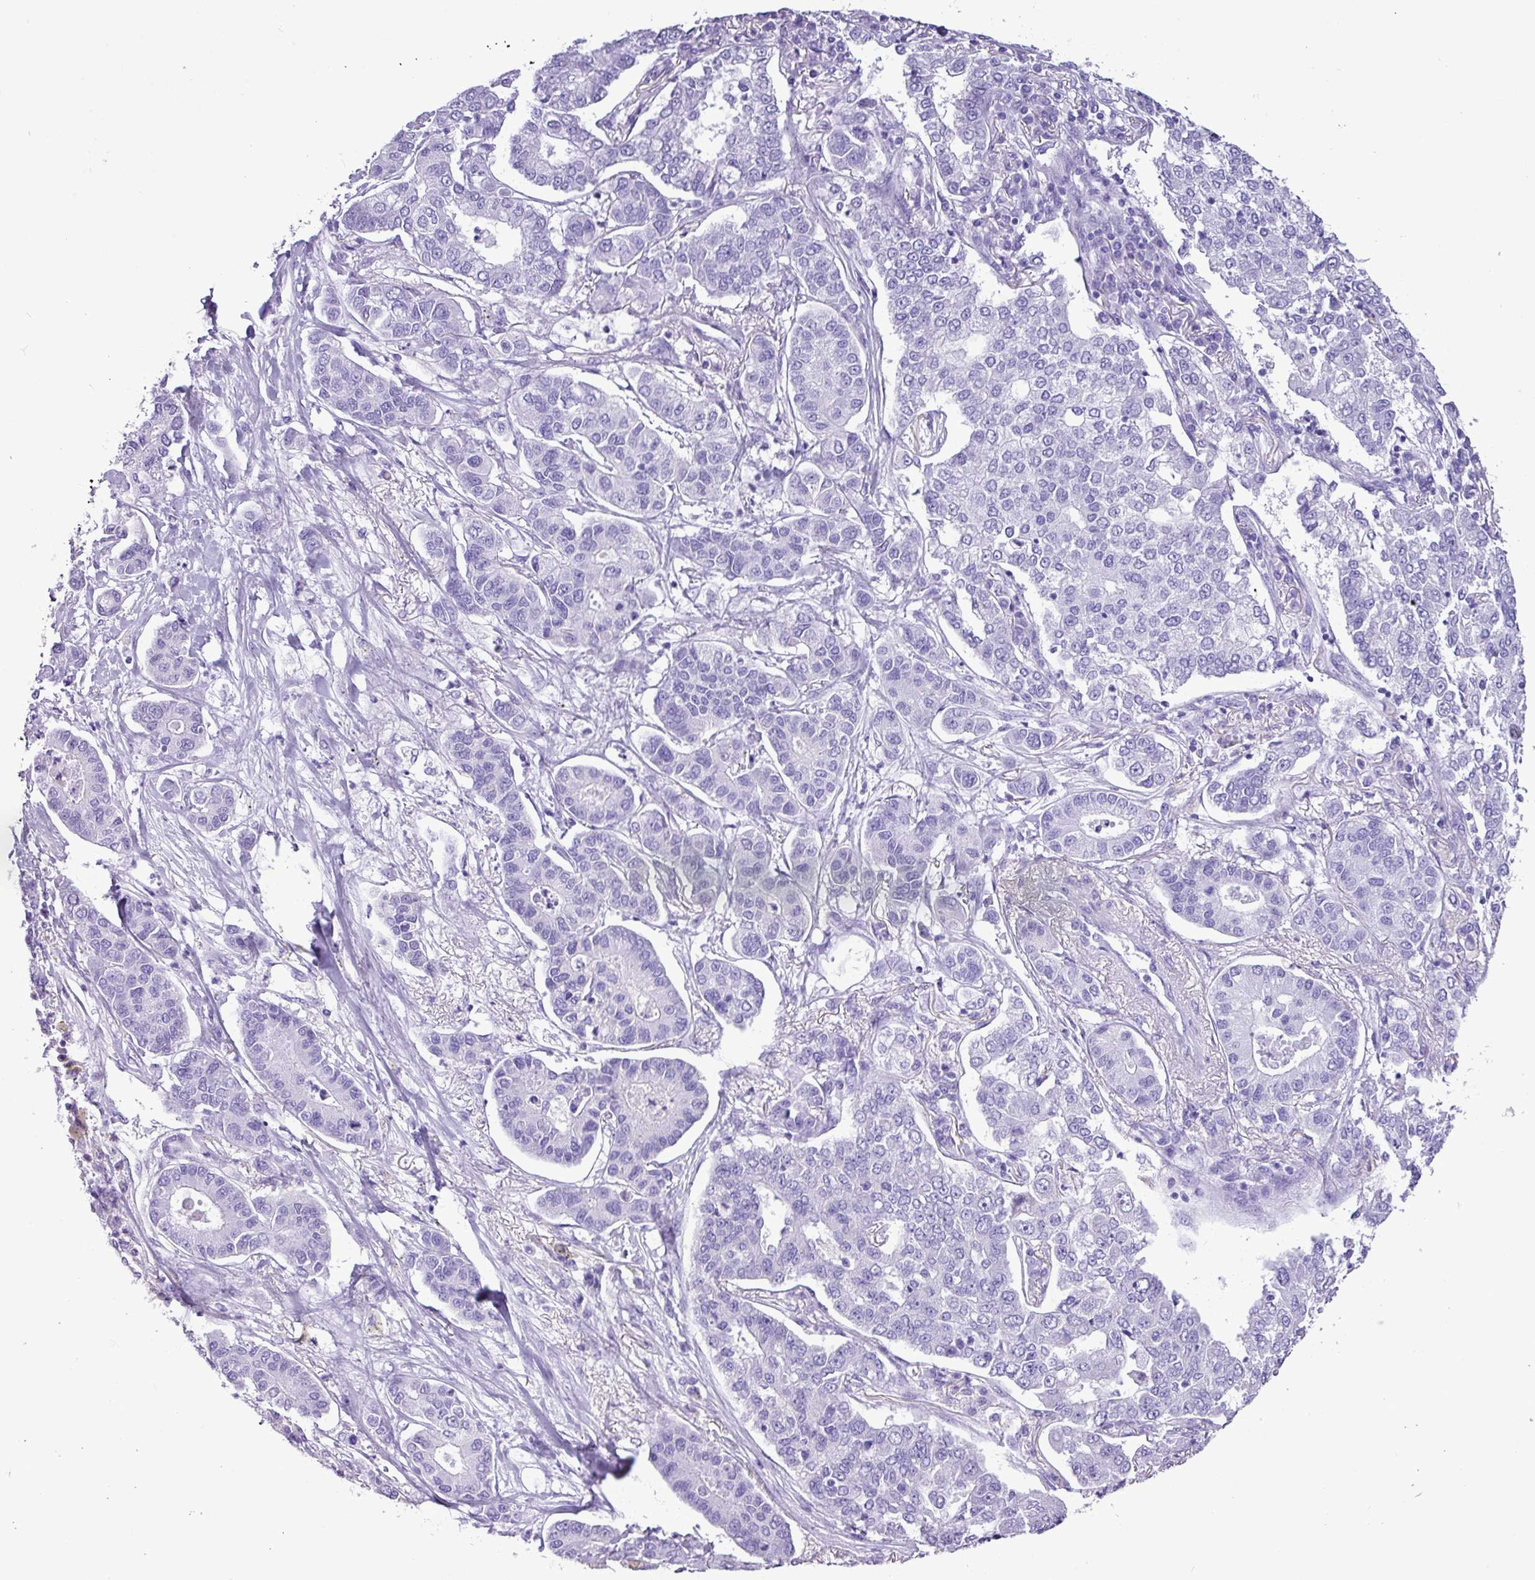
{"staining": {"intensity": "negative", "quantity": "none", "location": "none"}, "tissue": "lung cancer", "cell_type": "Tumor cells", "image_type": "cancer", "snomed": [{"axis": "morphology", "description": "Adenocarcinoma, NOS"}, {"axis": "topography", "description": "Lung"}], "caption": "Immunohistochemistry of human lung cancer exhibits no expression in tumor cells.", "gene": "CKMT2", "patient": {"sex": "male", "age": 49}}